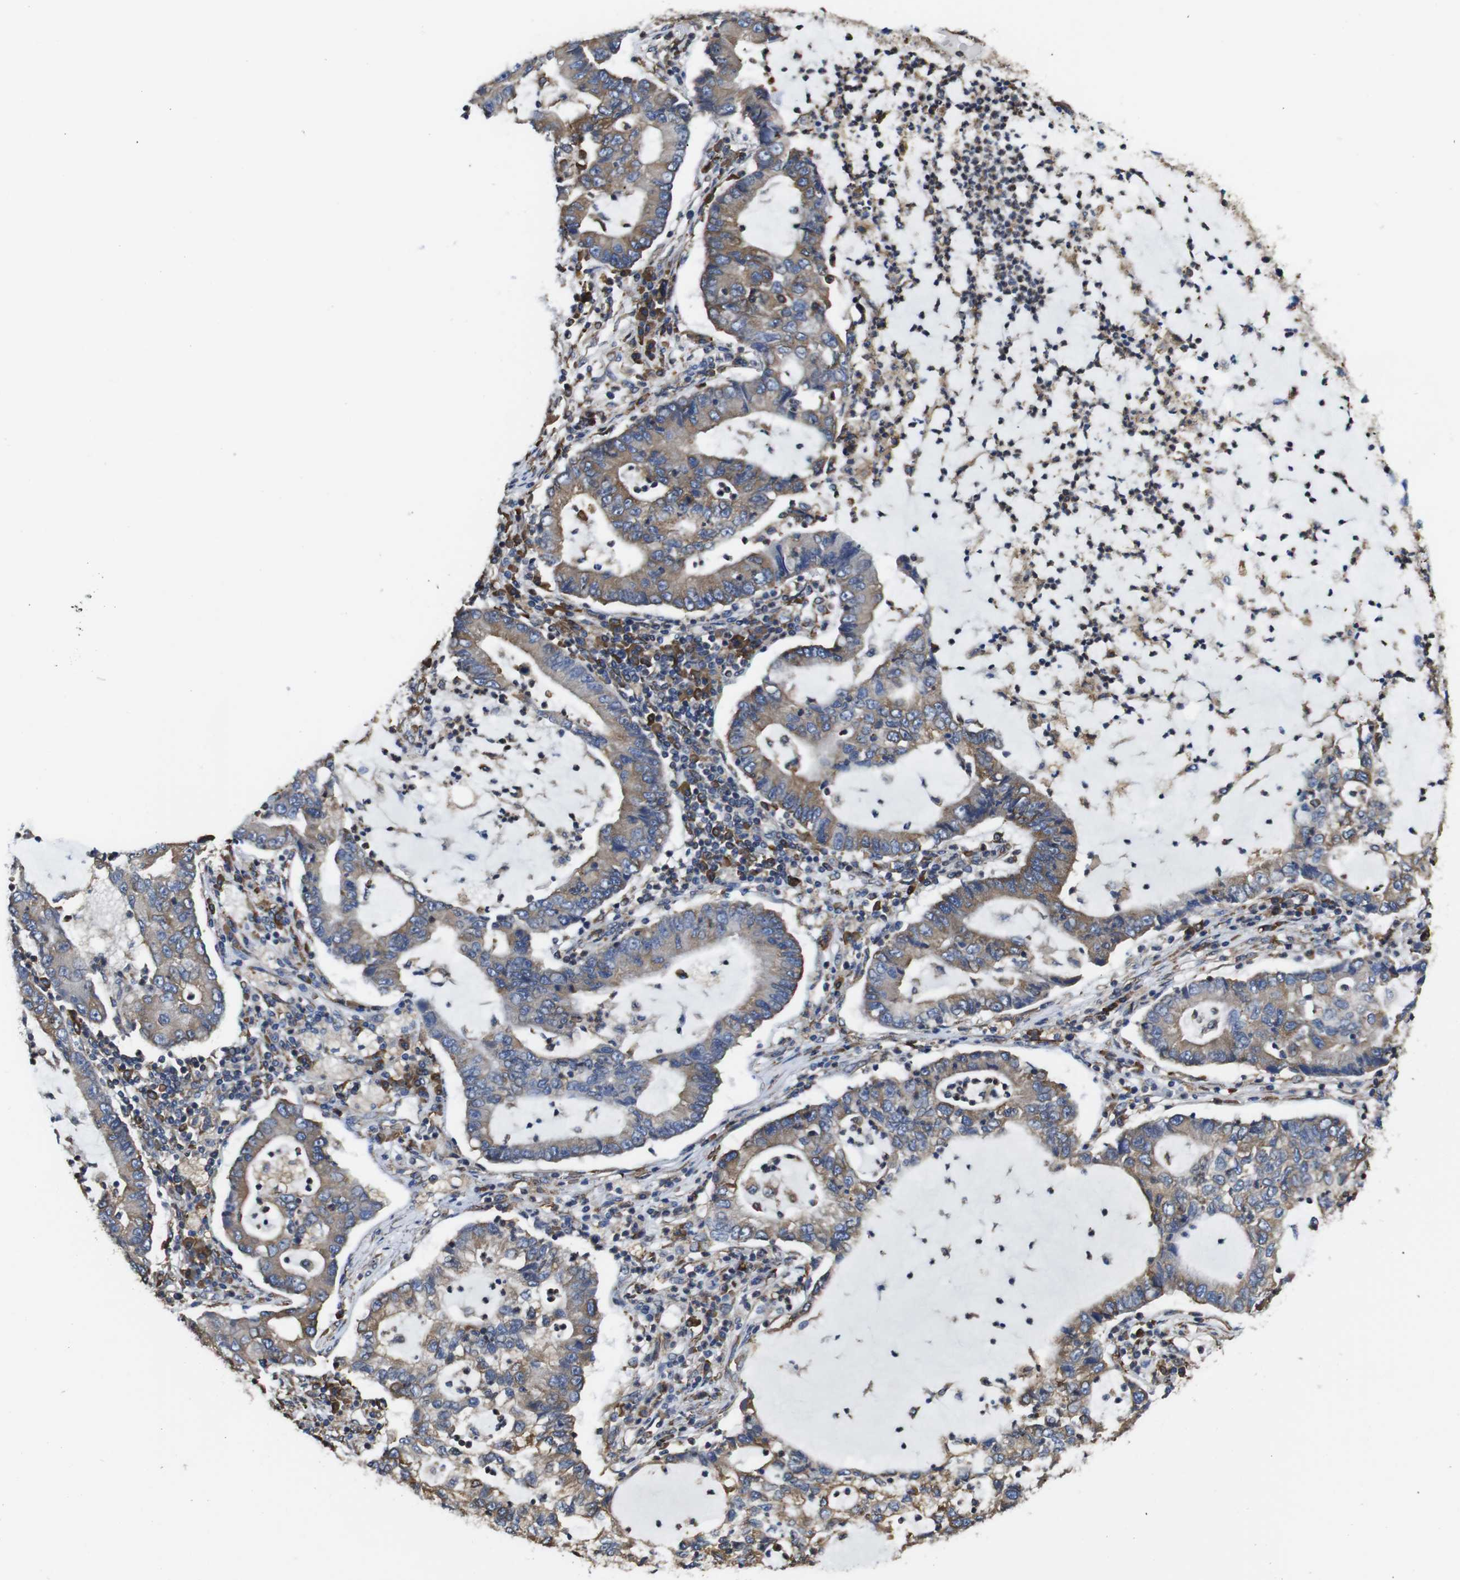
{"staining": {"intensity": "moderate", "quantity": ">75%", "location": "cytoplasmic/membranous"}, "tissue": "lung cancer", "cell_type": "Tumor cells", "image_type": "cancer", "snomed": [{"axis": "morphology", "description": "Adenocarcinoma, NOS"}, {"axis": "topography", "description": "Lung"}], "caption": "Protein expression analysis of lung cancer demonstrates moderate cytoplasmic/membranous positivity in about >75% of tumor cells.", "gene": "PPIB", "patient": {"sex": "female", "age": 51}}